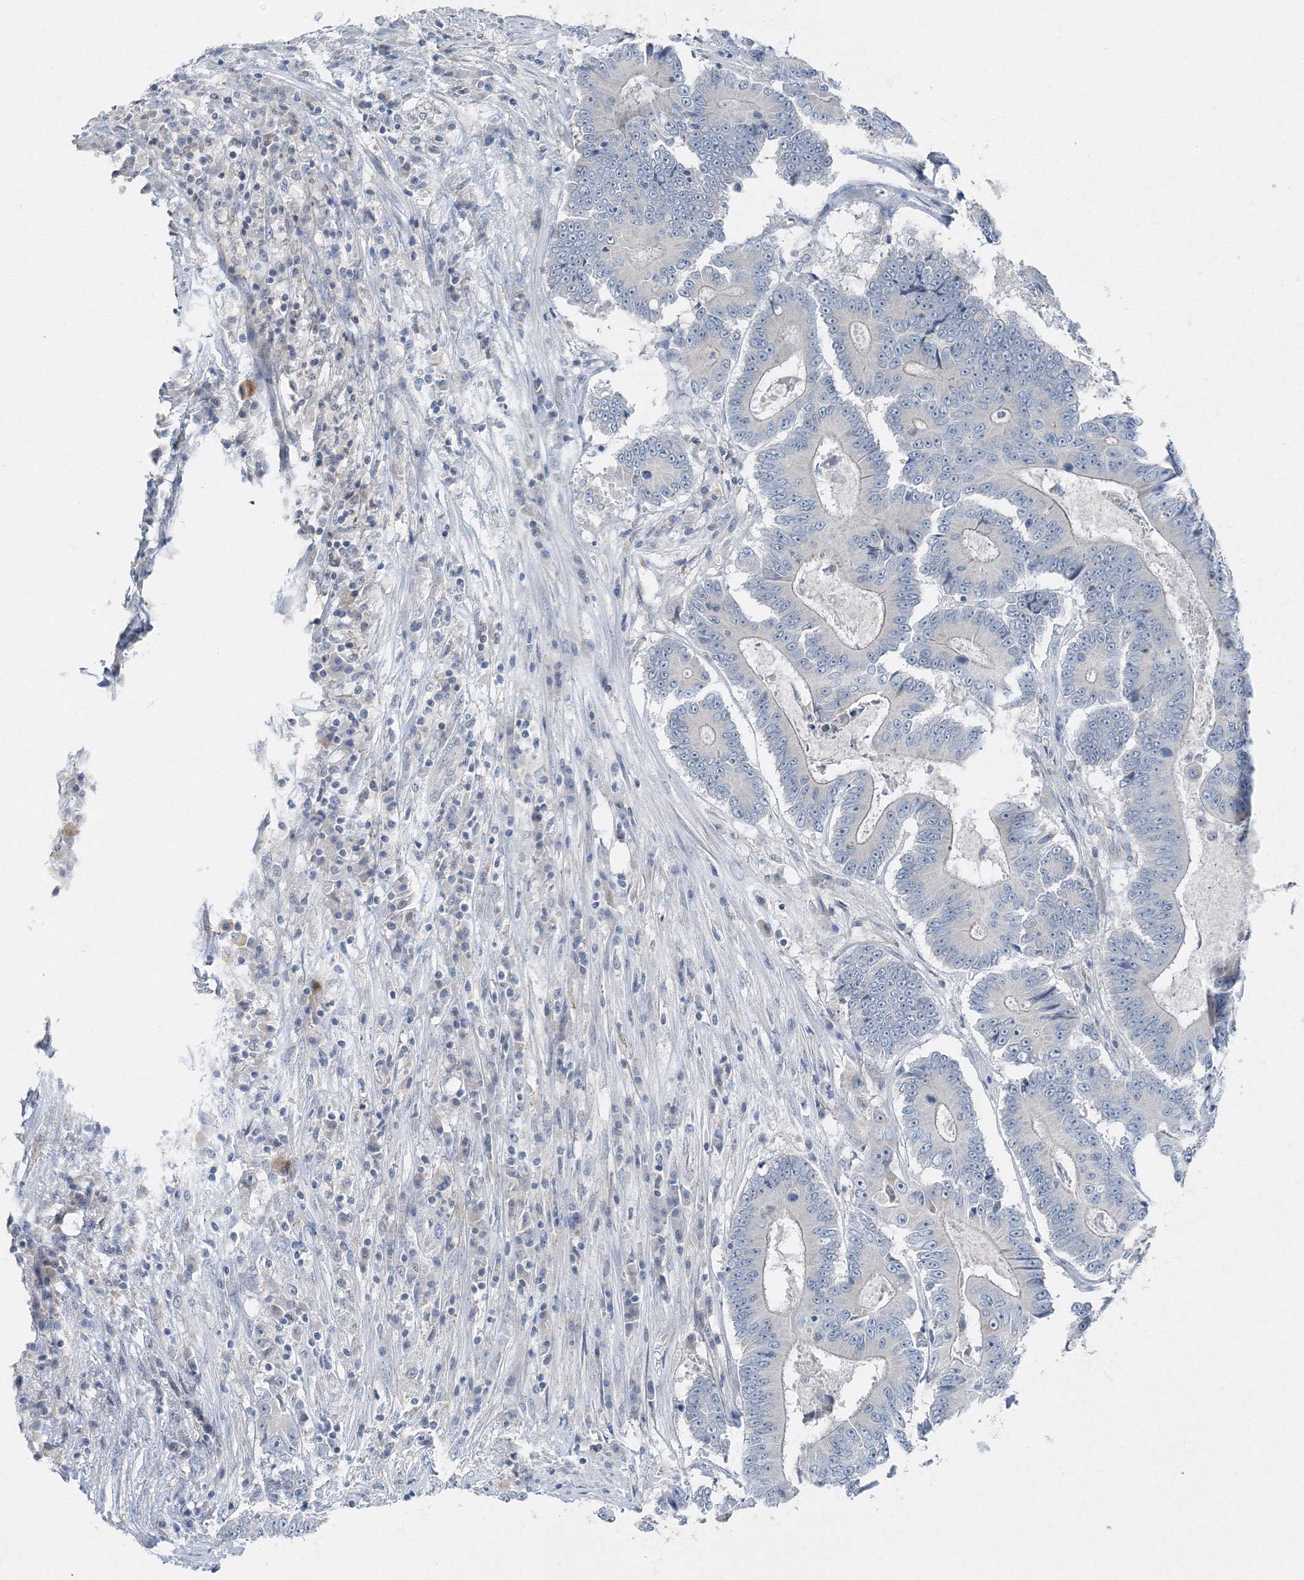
{"staining": {"intensity": "negative", "quantity": "none", "location": "none"}, "tissue": "colorectal cancer", "cell_type": "Tumor cells", "image_type": "cancer", "snomed": [{"axis": "morphology", "description": "Adenocarcinoma, NOS"}, {"axis": "topography", "description": "Colon"}], "caption": "Protein analysis of colorectal cancer (adenocarcinoma) displays no significant expression in tumor cells.", "gene": "AASDH", "patient": {"sex": "male", "age": 83}}